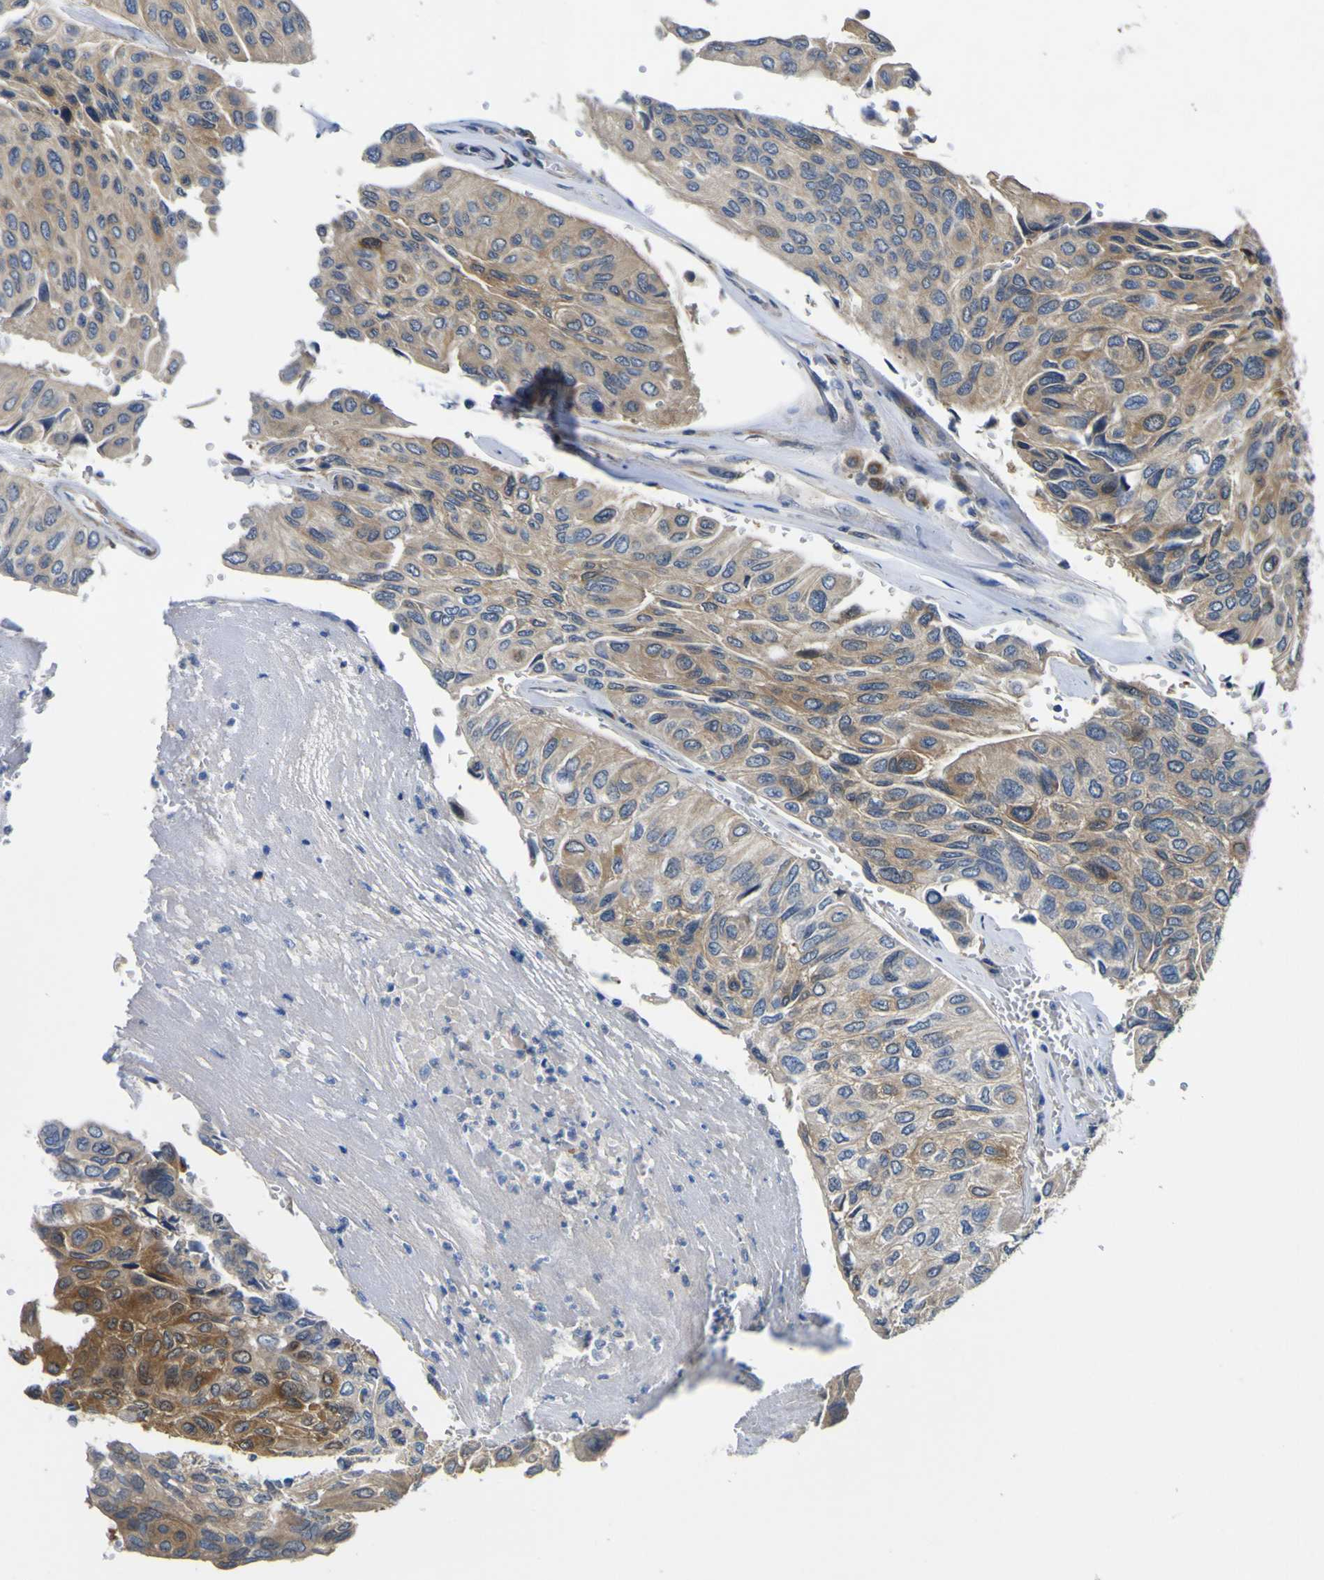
{"staining": {"intensity": "moderate", "quantity": ">75%", "location": "cytoplasmic/membranous"}, "tissue": "urothelial cancer", "cell_type": "Tumor cells", "image_type": "cancer", "snomed": [{"axis": "morphology", "description": "Urothelial carcinoma, High grade"}, {"axis": "topography", "description": "Urinary bladder"}], "caption": "Human urothelial cancer stained for a protein (brown) reveals moderate cytoplasmic/membranous positive staining in about >75% of tumor cells.", "gene": "EML2", "patient": {"sex": "male", "age": 66}}